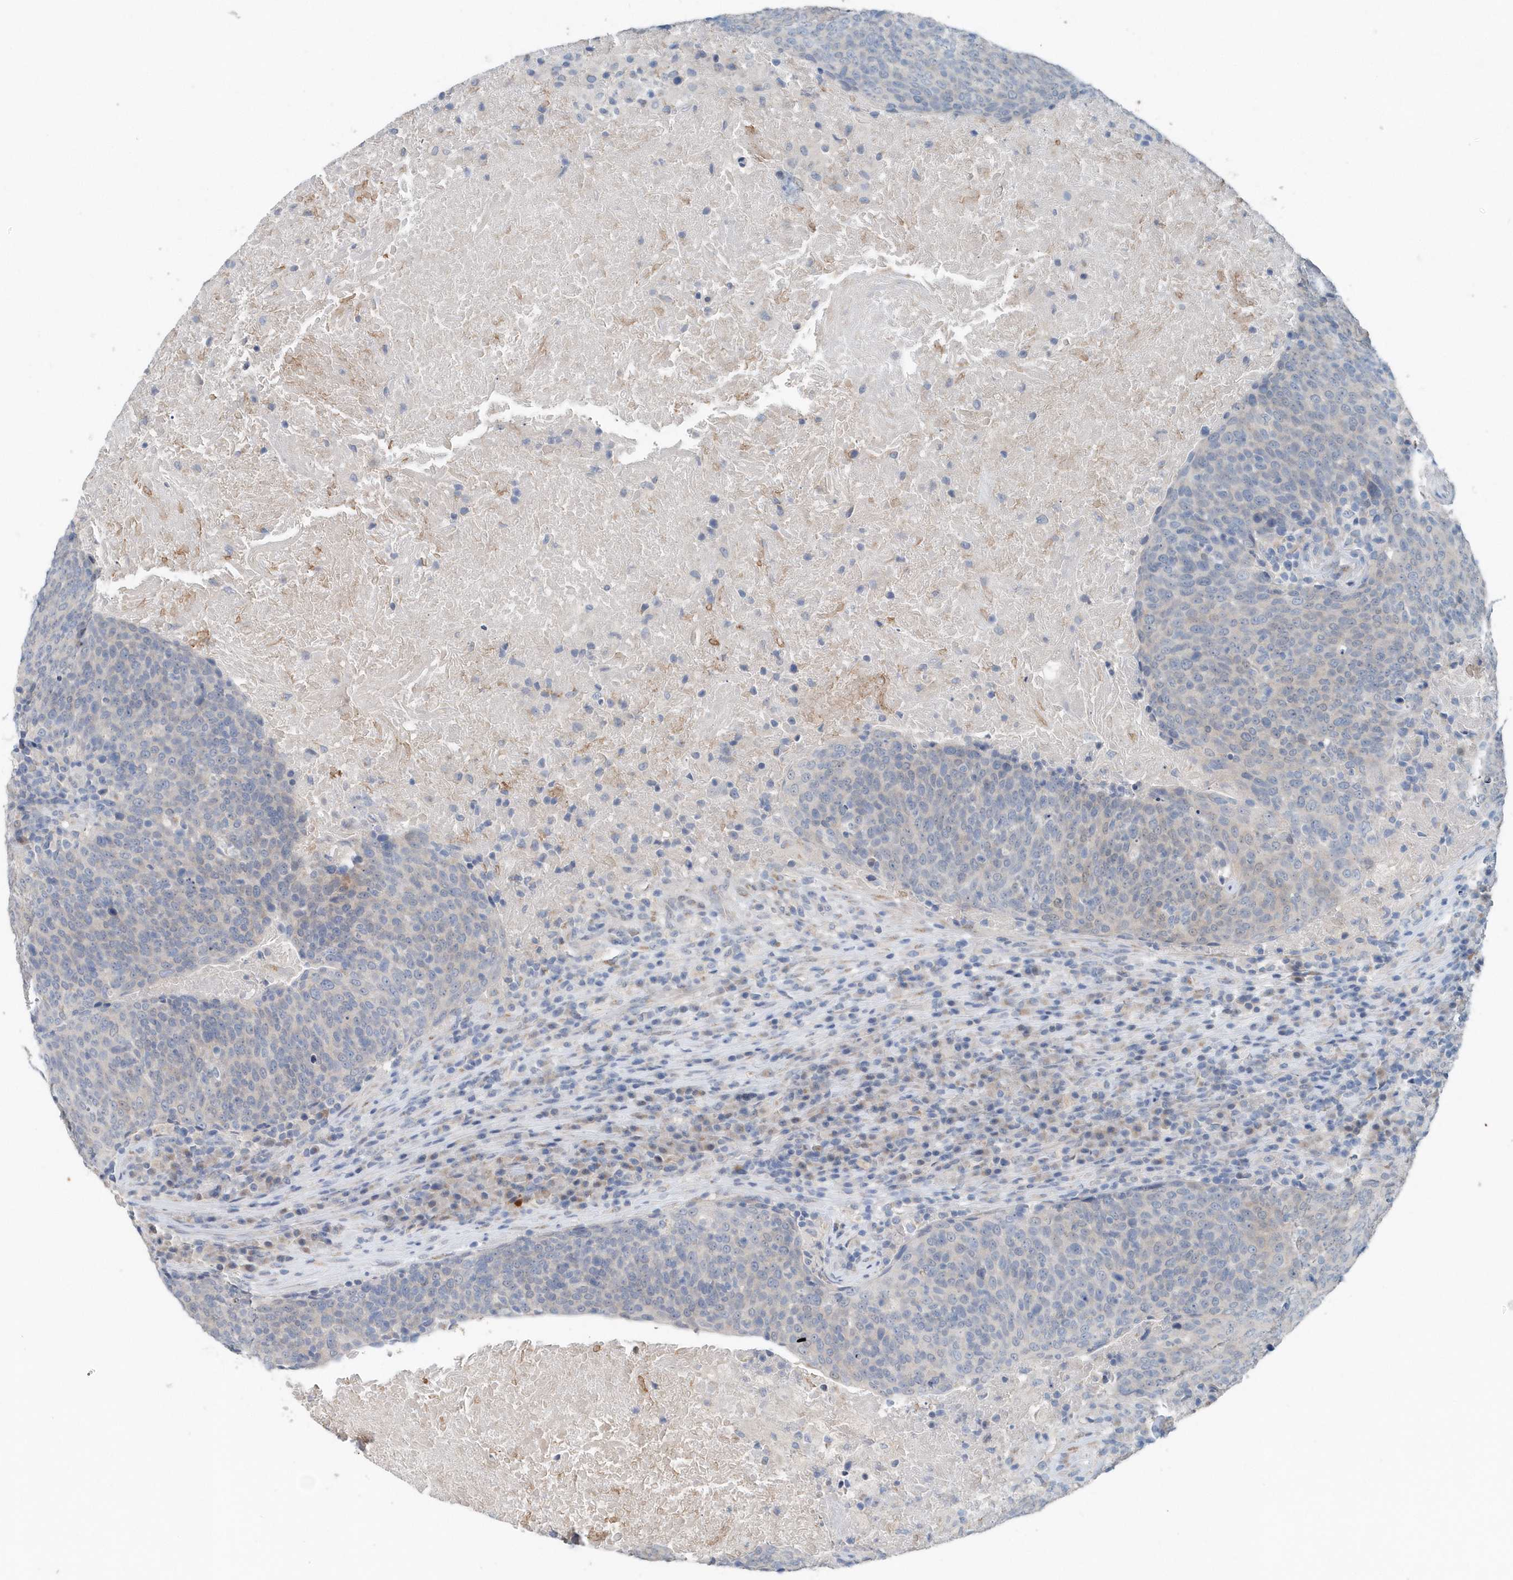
{"staining": {"intensity": "negative", "quantity": "none", "location": "none"}, "tissue": "head and neck cancer", "cell_type": "Tumor cells", "image_type": "cancer", "snomed": [{"axis": "morphology", "description": "Squamous cell carcinoma, NOS"}, {"axis": "morphology", "description": "Squamous cell carcinoma, metastatic, NOS"}, {"axis": "topography", "description": "Lymph node"}, {"axis": "topography", "description": "Head-Neck"}], "caption": "Micrograph shows no significant protein staining in tumor cells of head and neck cancer.", "gene": "PFN2", "patient": {"sex": "male", "age": 62}}